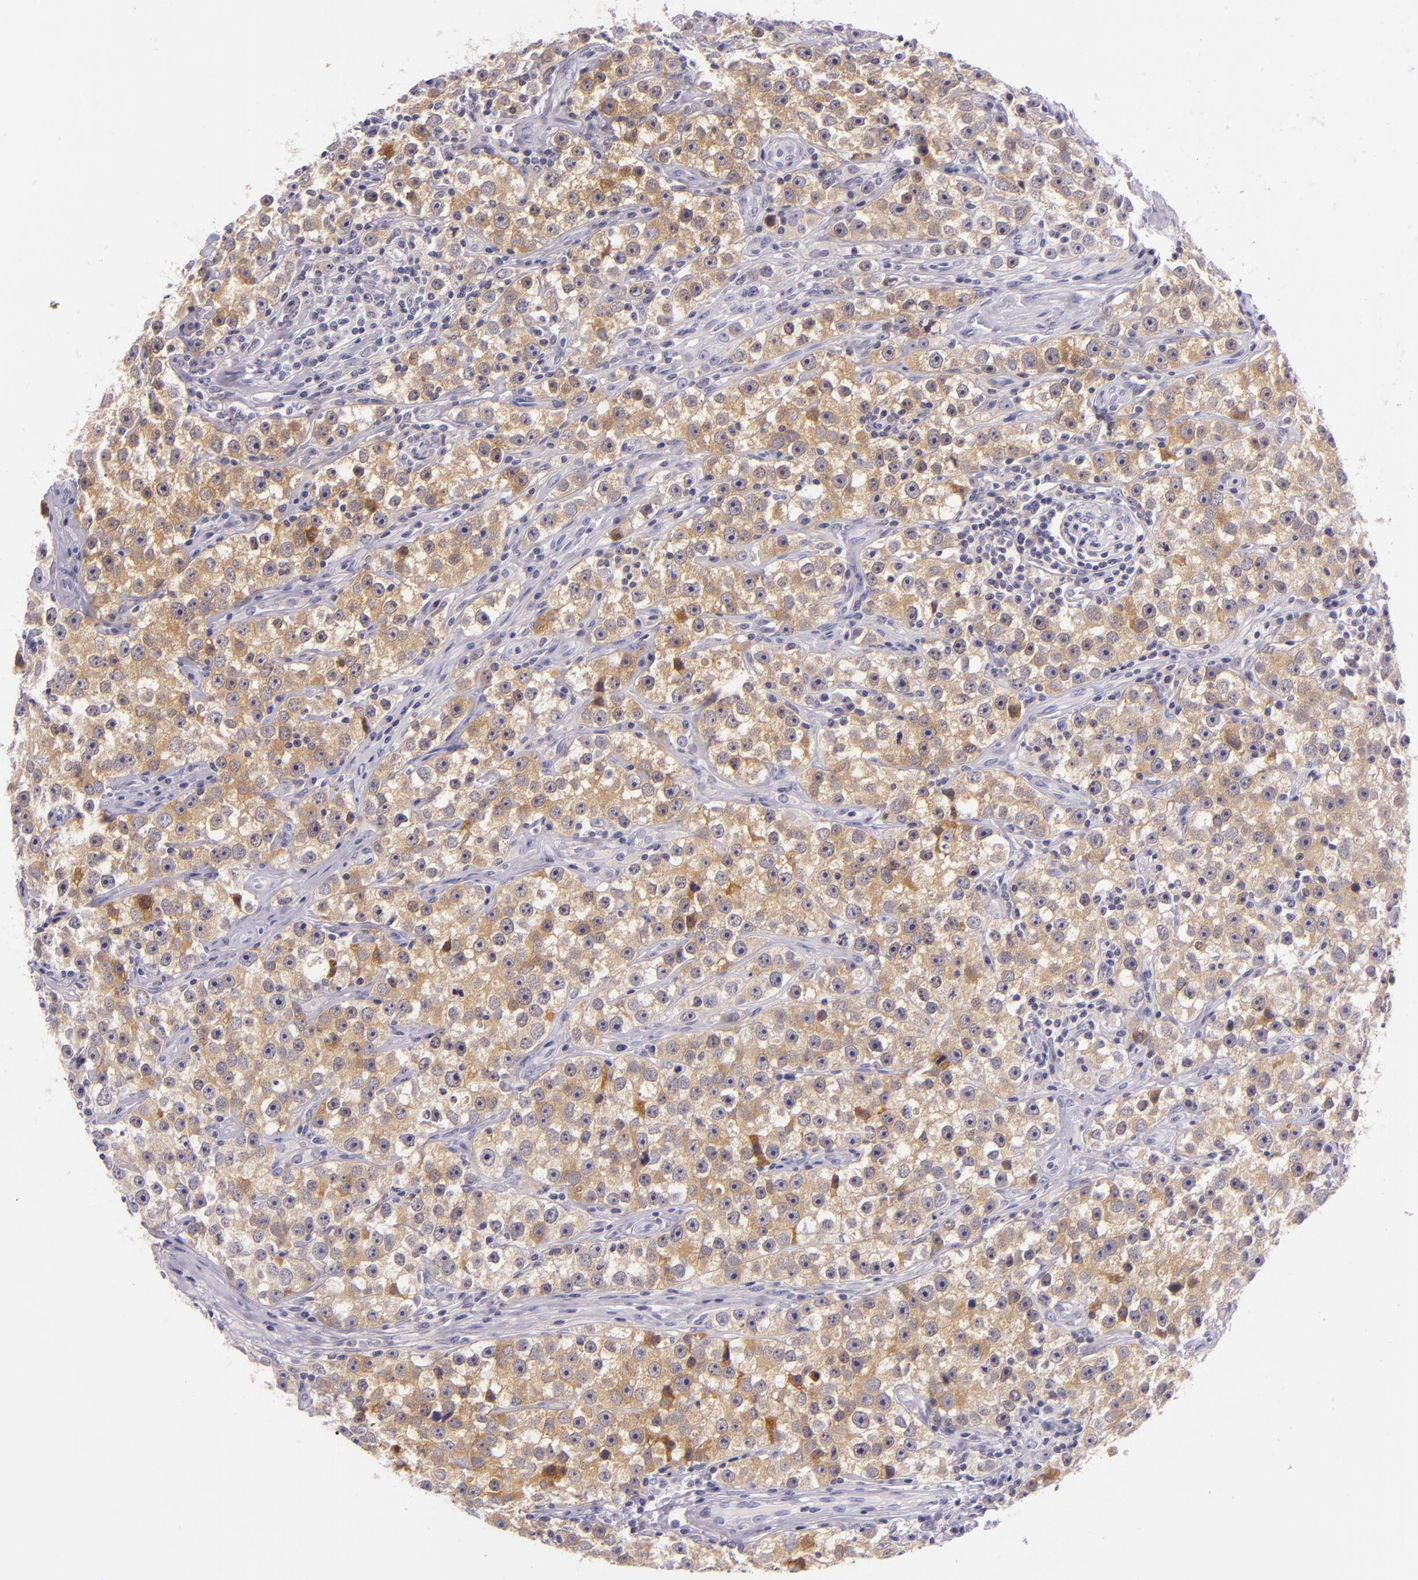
{"staining": {"intensity": "moderate", "quantity": ">75%", "location": "cytoplasmic/membranous"}, "tissue": "testis cancer", "cell_type": "Tumor cells", "image_type": "cancer", "snomed": [{"axis": "morphology", "description": "Seminoma, NOS"}, {"axis": "topography", "description": "Testis"}], "caption": "This micrograph shows IHC staining of human testis seminoma, with medium moderate cytoplasmic/membranous expression in about >75% of tumor cells.", "gene": "HSP90AA1", "patient": {"sex": "male", "age": 32}}